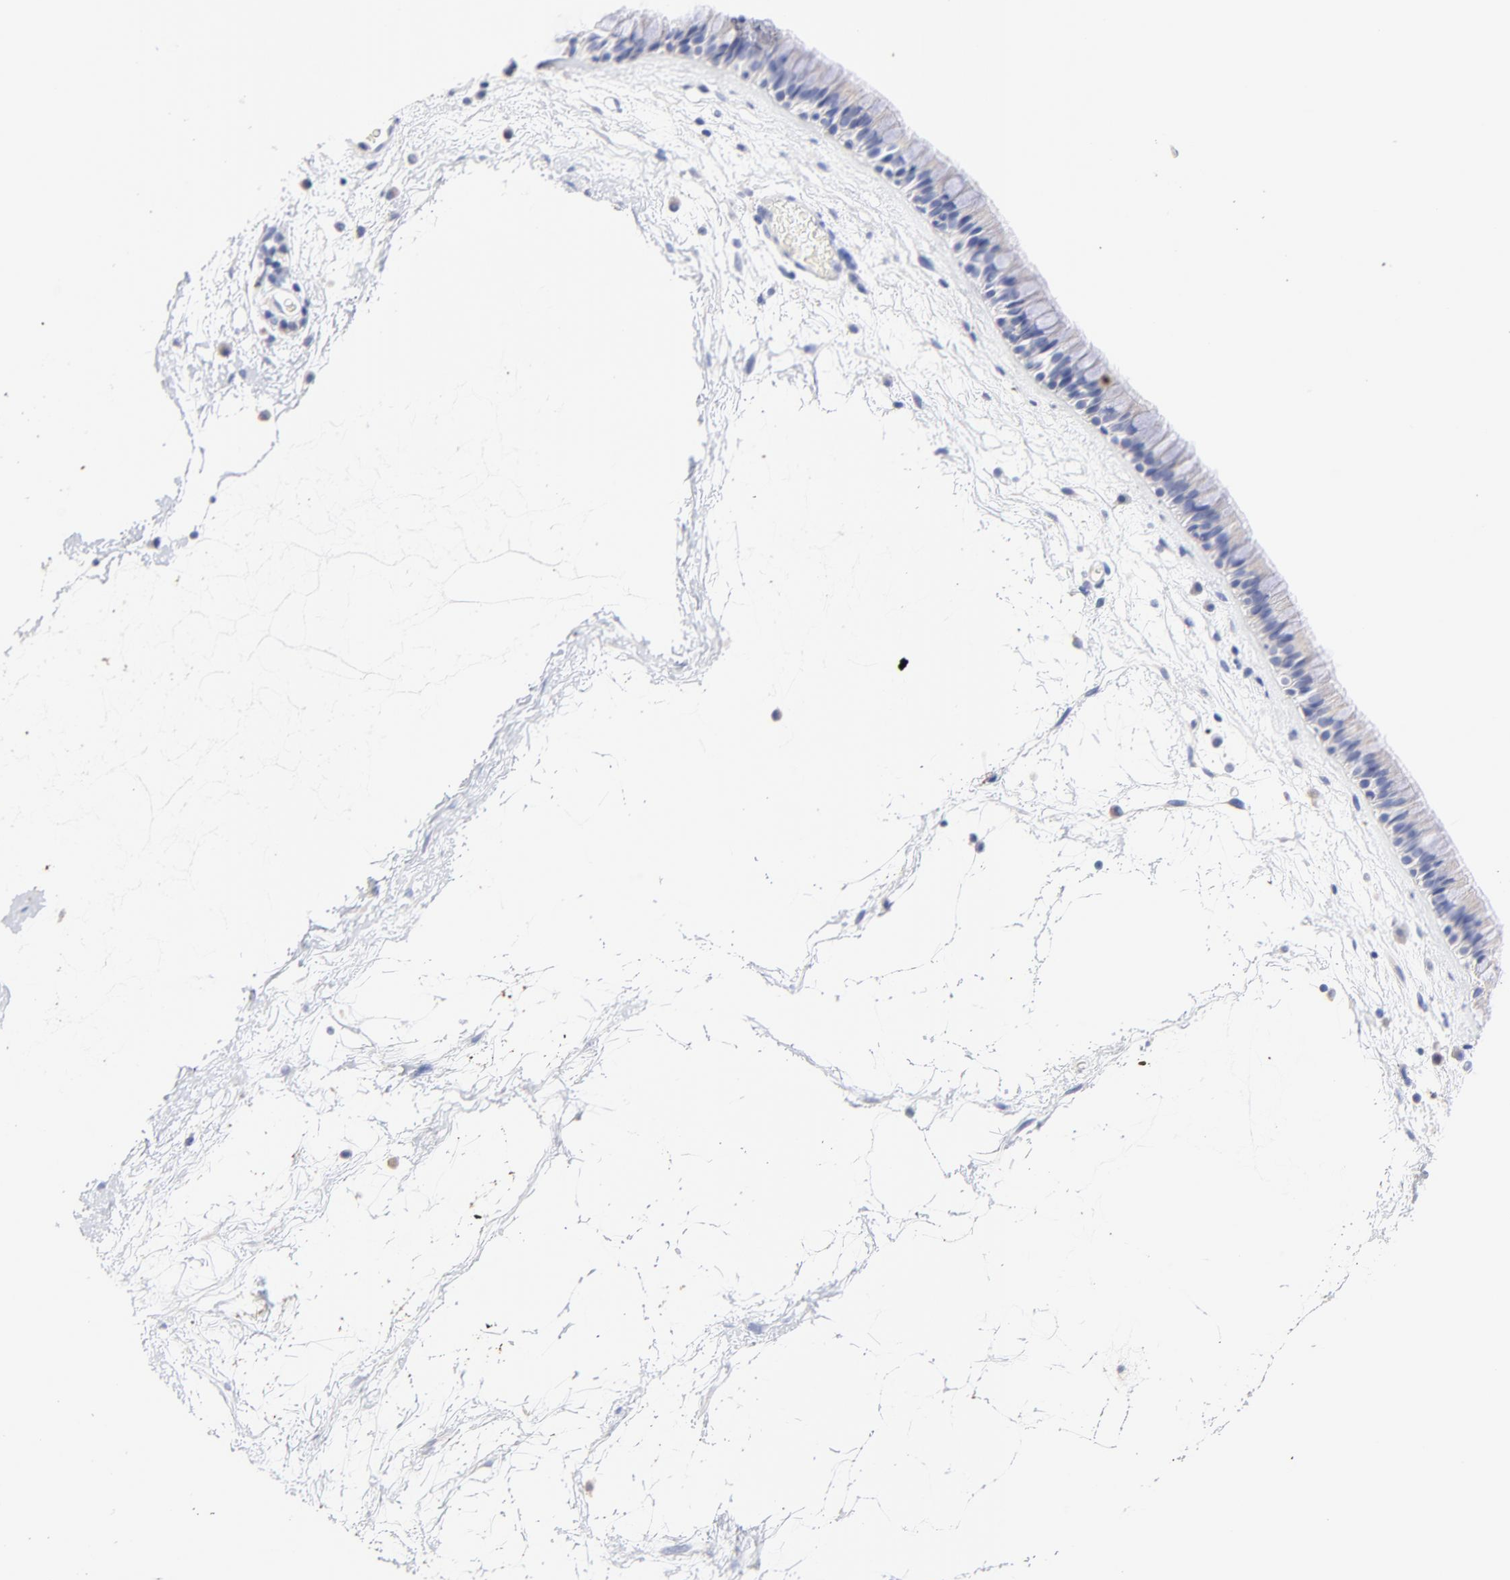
{"staining": {"intensity": "negative", "quantity": "none", "location": "none"}, "tissue": "nasopharynx", "cell_type": "Respiratory epithelial cells", "image_type": "normal", "snomed": [{"axis": "morphology", "description": "Normal tissue, NOS"}, {"axis": "morphology", "description": "Inflammation, NOS"}, {"axis": "topography", "description": "Nasopharynx"}], "caption": "Immunohistochemistry (IHC) micrograph of normal nasopharynx: human nasopharynx stained with DAB exhibits no significant protein positivity in respiratory epithelial cells.", "gene": "FBXO10", "patient": {"sex": "male", "age": 48}}